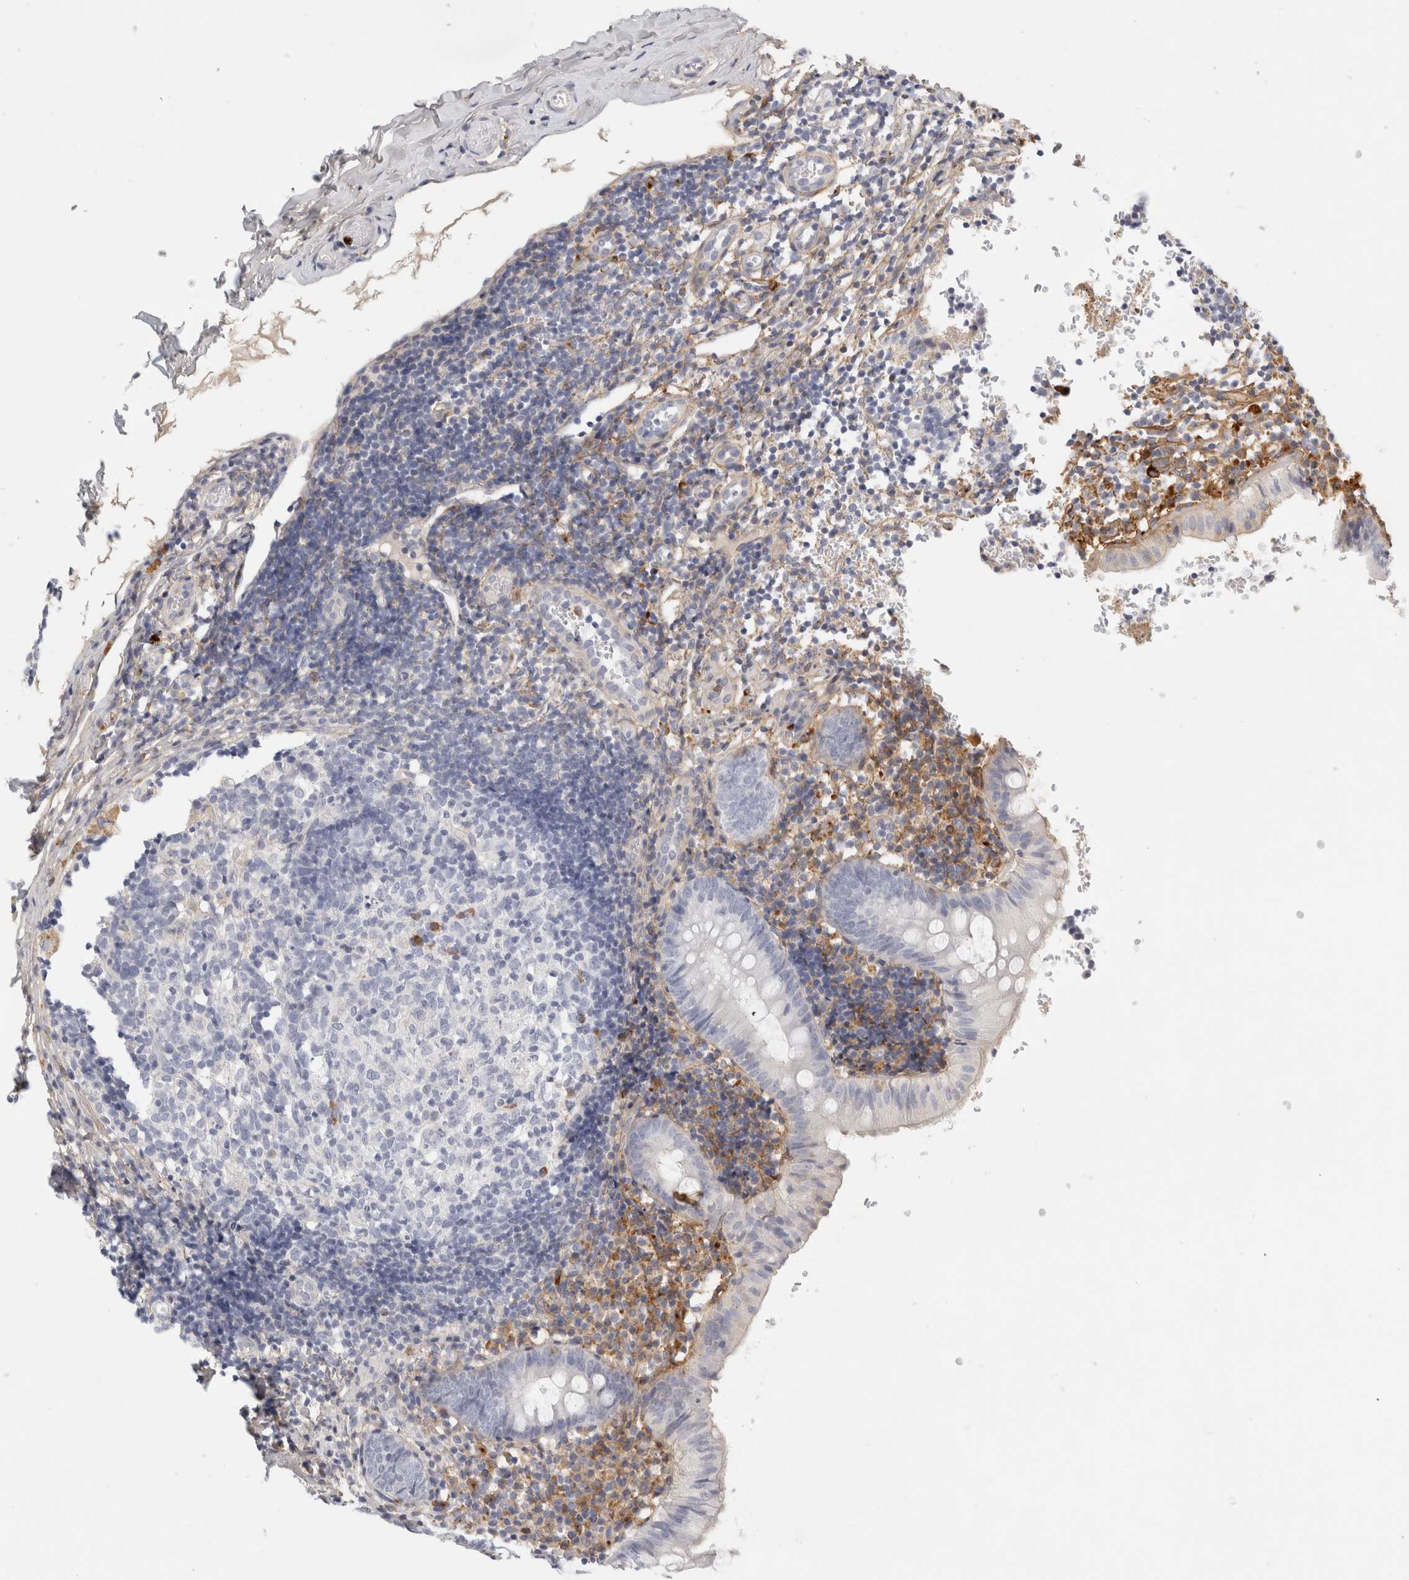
{"staining": {"intensity": "negative", "quantity": "none", "location": "none"}, "tissue": "appendix", "cell_type": "Glandular cells", "image_type": "normal", "snomed": [{"axis": "morphology", "description": "Normal tissue, NOS"}, {"axis": "topography", "description": "Appendix"}], "caption": "Immunohistochemistry of normal human appendix reveals no expression in glandular cells.", "gene": "FGL2", "patient": {"sex": "male", "age": 8}}